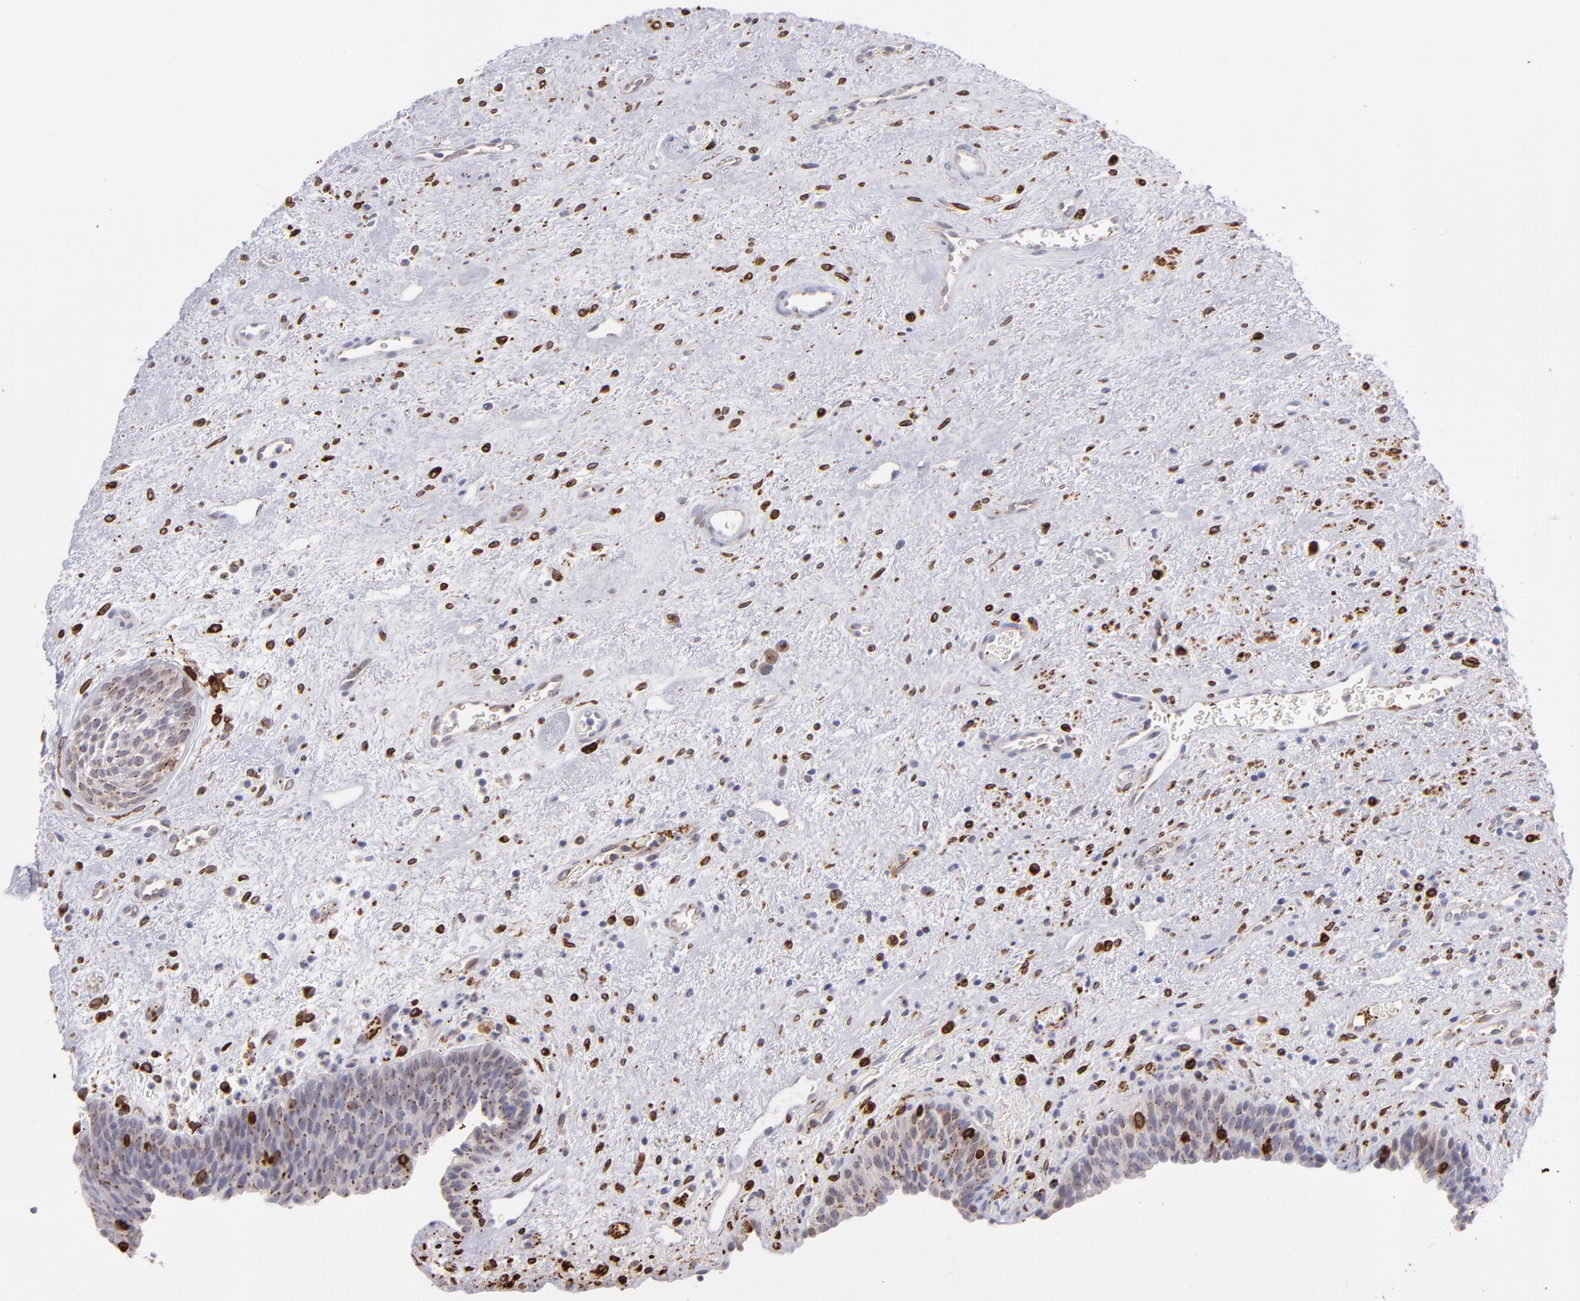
{"staining": {"intensity": "weak", "quantity": "25%-75%", "location": "cytoplasmic/membranous"}, "tissue": "urinary bladder", "cell_type": "Urothelial cells", "image_type": "normal", "snomed": [{"axis": "morphology", "description": "Normal tissue, NOS"}, {"axis": "topography", "description": "Urinary bladder"}], "caption": "A brown stain labels weak cytoplasmic/membranous staining of a protein in urothelial cells of normal urinary bladder. Immunohistochemistry (ihc) stains the protein in brown and the nuclei are stained blue.", "gene": "PTGS1", "patient": {"sex": "male", "age": 48}}